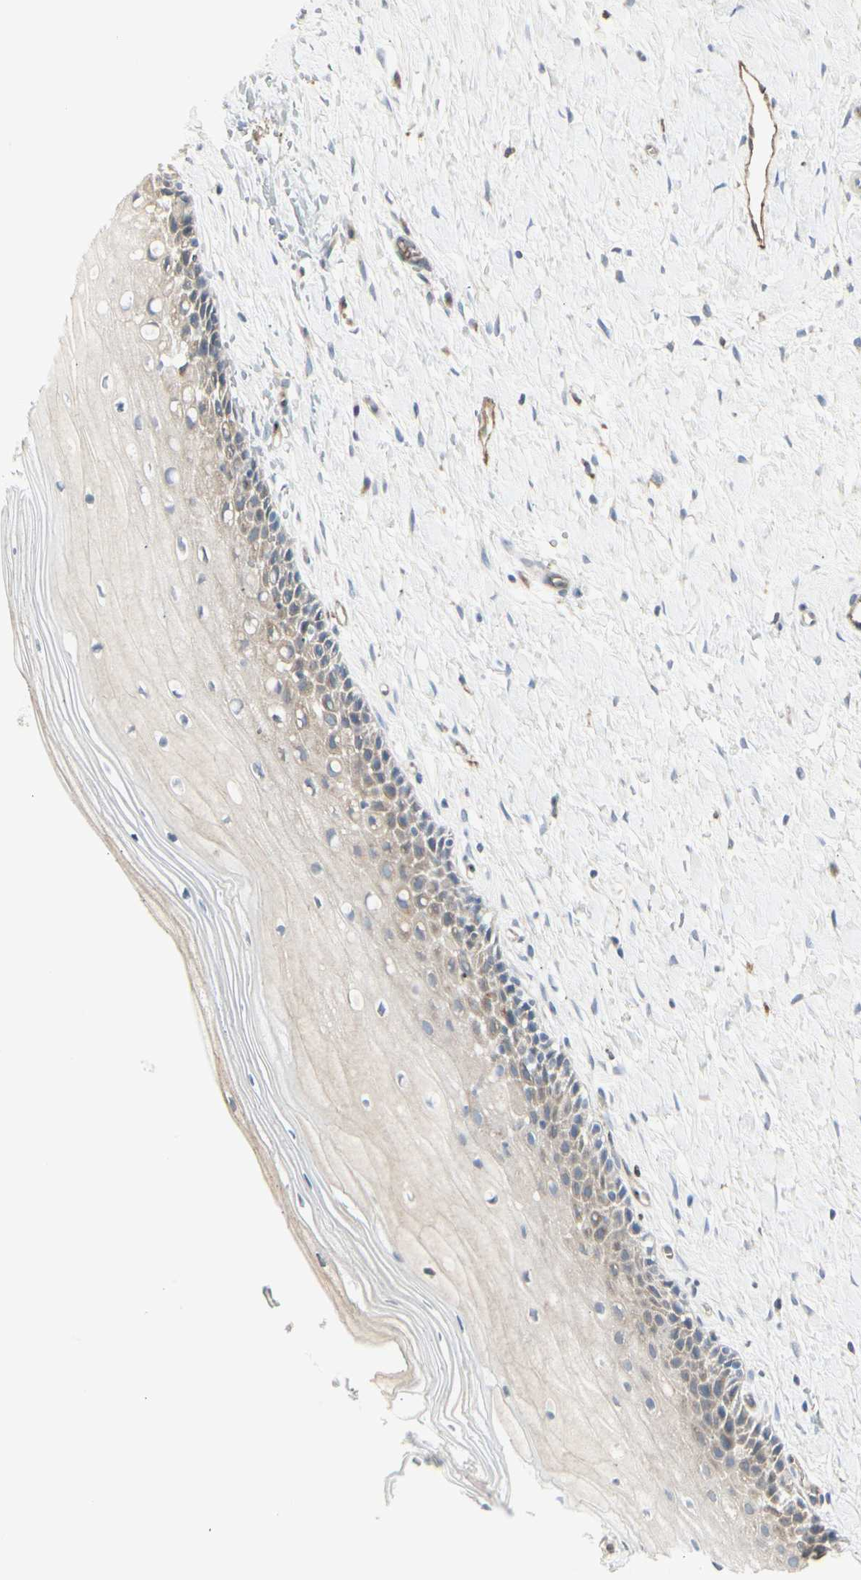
{"staining": {"intensity": "negative", "quantity": "none", "location": "none"}, "tissue": "cervix", "cell_type": "Glandular cells", "image_type": "normal", "snomed": [{"axis": "morphology", "description": "Normal tissue, NOS"}, {"axis": "topography", "description": "Cervix"}], "caption": "Immunohistochemical staining of normal human cervix exhibits no significant expression in glandular cells.", "gene": "ATP6V1B2", "patient": {"sex": "female", "age": 39}}